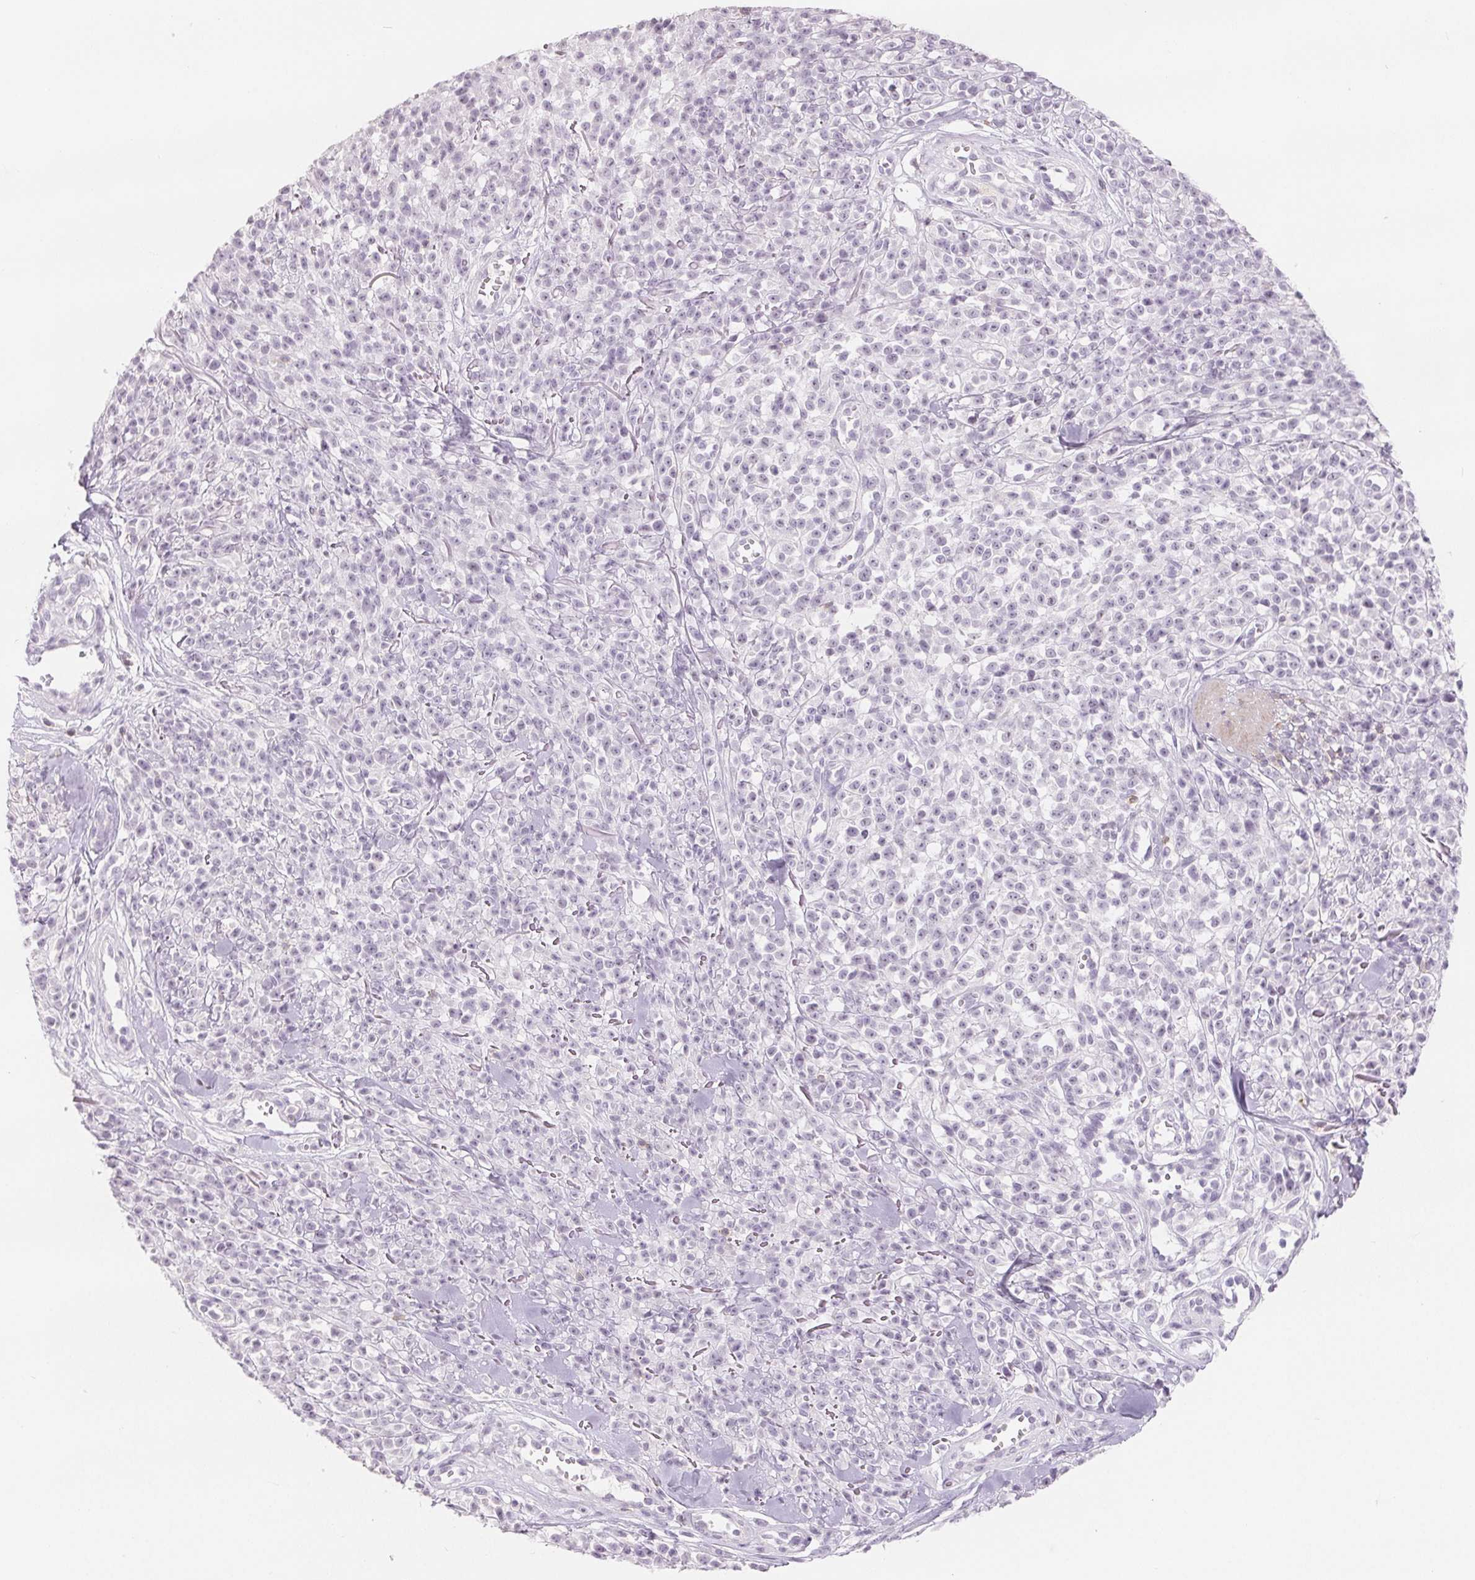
{"staining": {"intensity": "negative", "quantity": "none", "location": "none"}, "tissue": "melanoma", "cell_type": "Tumor cells", "image_type": "cancer", "snomed": [{"axis": "morphology", "description": "Malignant melanoma, NOS"}, {"axis": "topography", "description": "Skin"}, {"axis": "topography", "description": "Skin of trunk"}], "caption": "DAB (3,3'-diaminobenzidine) immunohistochemical staining of melanoma demonstrates no significant staining in tumor cells. (DAB (3,3'-diaminobenzidine) immunohistochemistry, high magnification).", "gene": "CD69", "patient": {"sex": "male", "age": 74}}